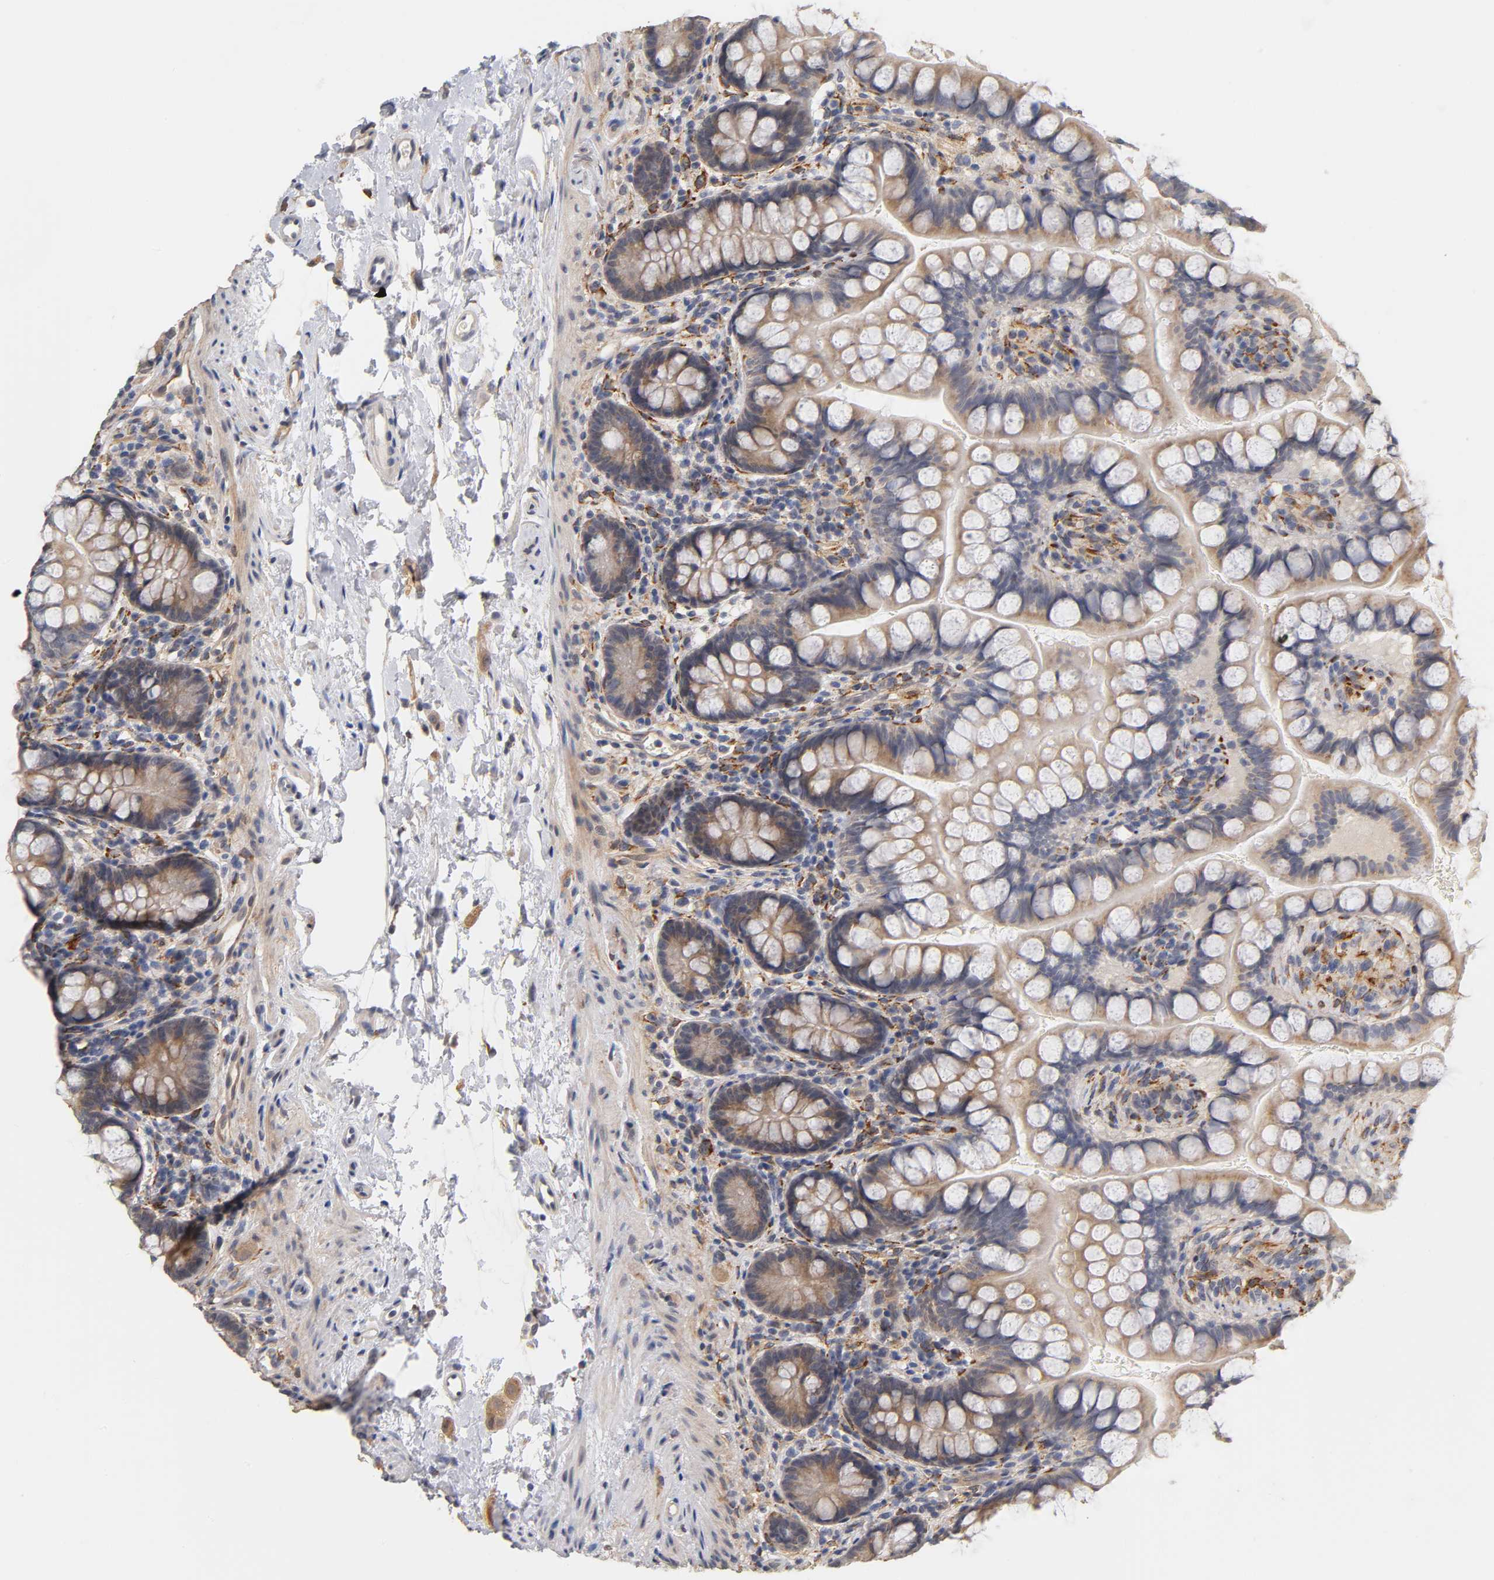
{"staining": {"intensity": "moderate", "quantity": "25%-75%", "location": "cytoplasmic/membranous"}, "tissue": "small intestine", "cell_type": "Glandular cells", "image_type": "normal", "snomed": [{"axis": "morphology", "description": "Normal tissue, NOS"}, {"axis": "topography", "description": "Small intestine"}], "caption": "Small intestine stained with DAB immunohistochemistry exhibits medium levels of moderate cytoplasmic/membranous expression in approximately 25%-75% of glandular cells.", "gene": "LAMB1", "patient": {"sex": "female", "age": 58}}